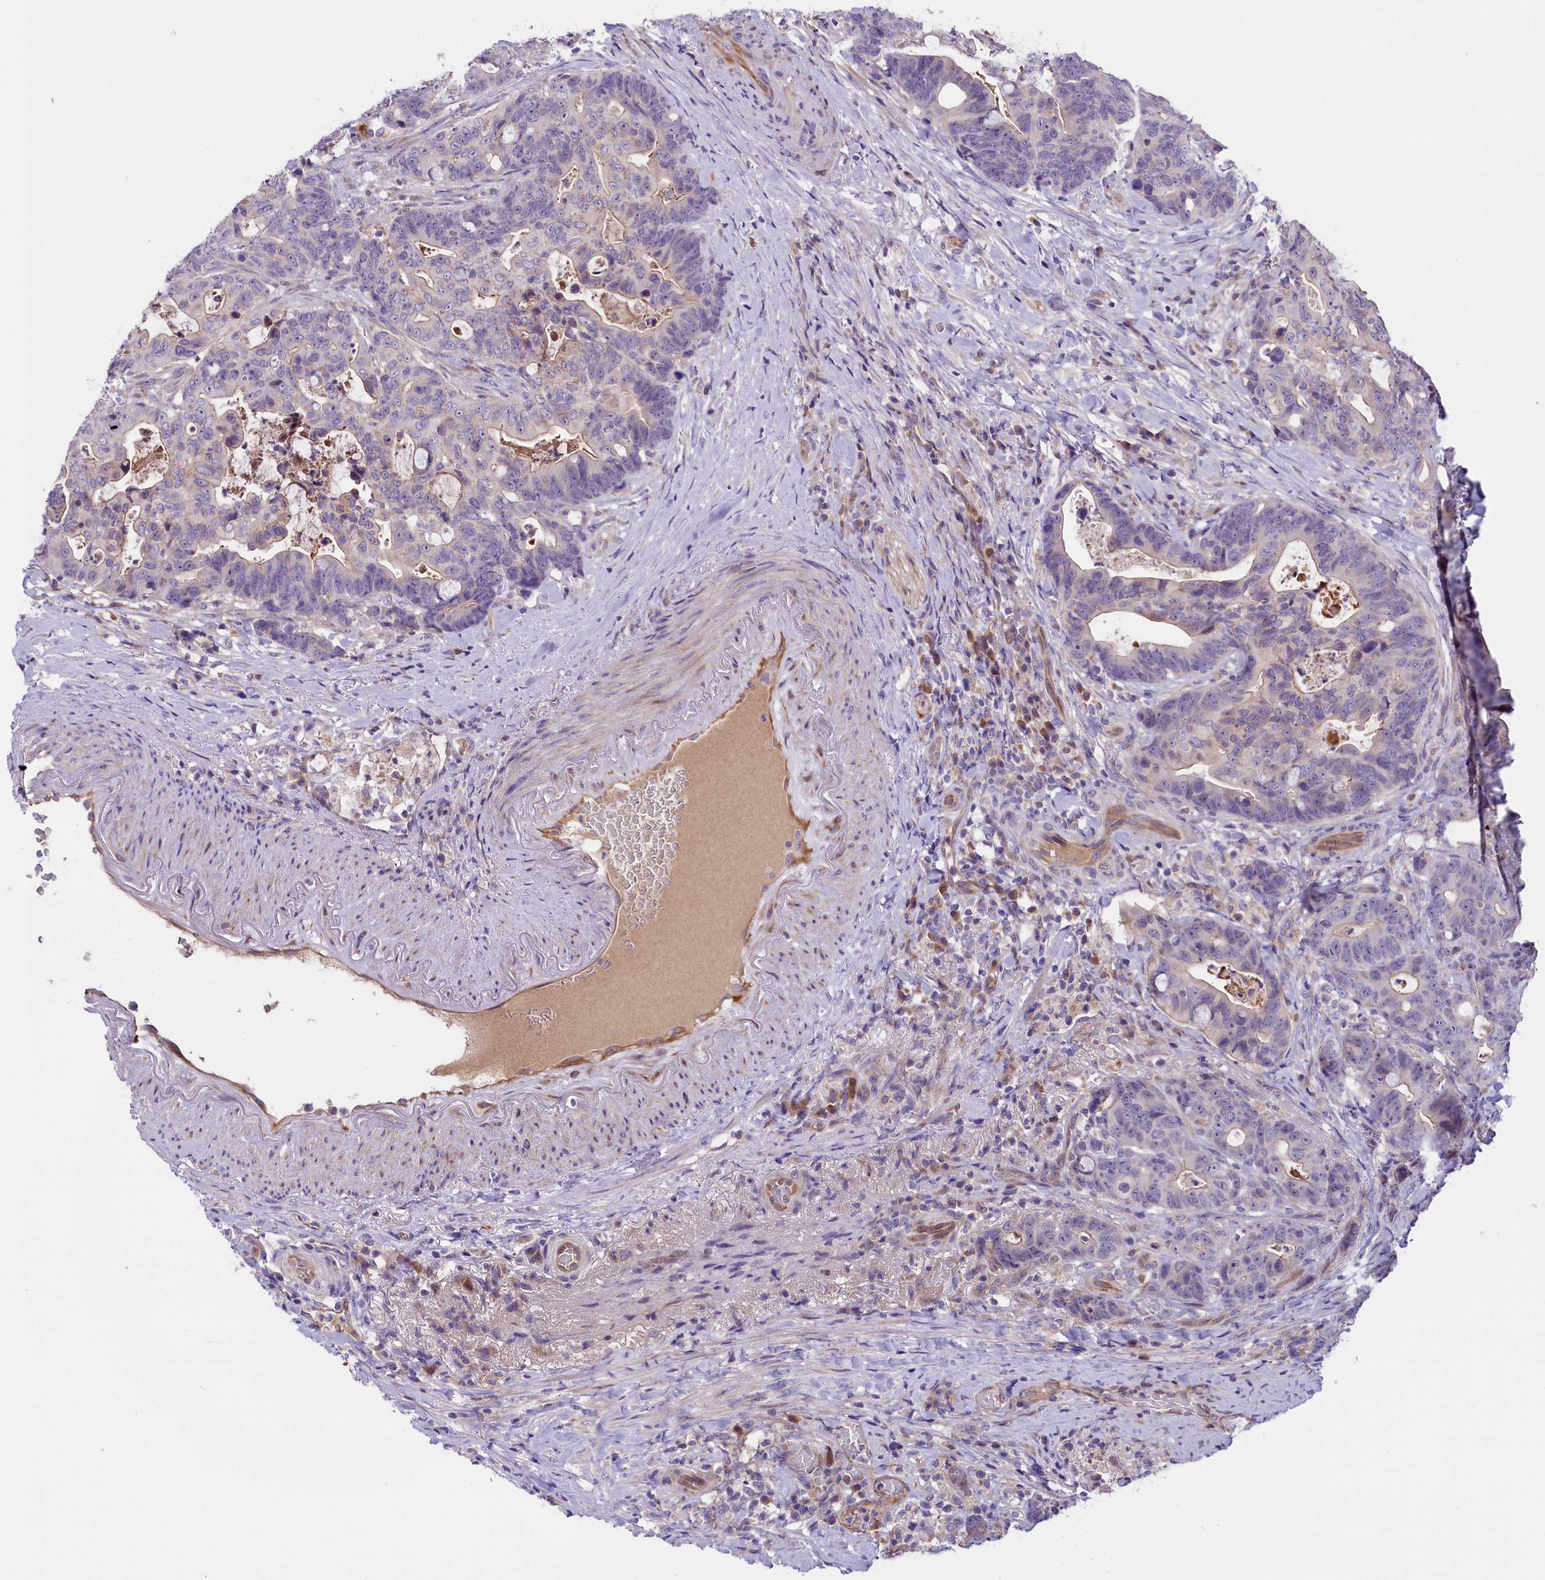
{"staining": {"intensity": "negative", "quantity": "none", "location": "none"}, "tissue": "colorectal cancer", "cell_type": "Tumor cells", "image_type": "cancer", "snomed": [{"axis": "morphology", "description": "Adenocarcinoma, NOS"}, {"axis": "topography", "description": "Colon"}], "caption": "Tumor cells show no significant protein positivity in colorectal cancer. The staining is performed using DAB brown chromogen with nuclei counter-stained in using hematoxylin.", "gene": "CCDC32", "patient": {"sex": "female", "age": 82}}